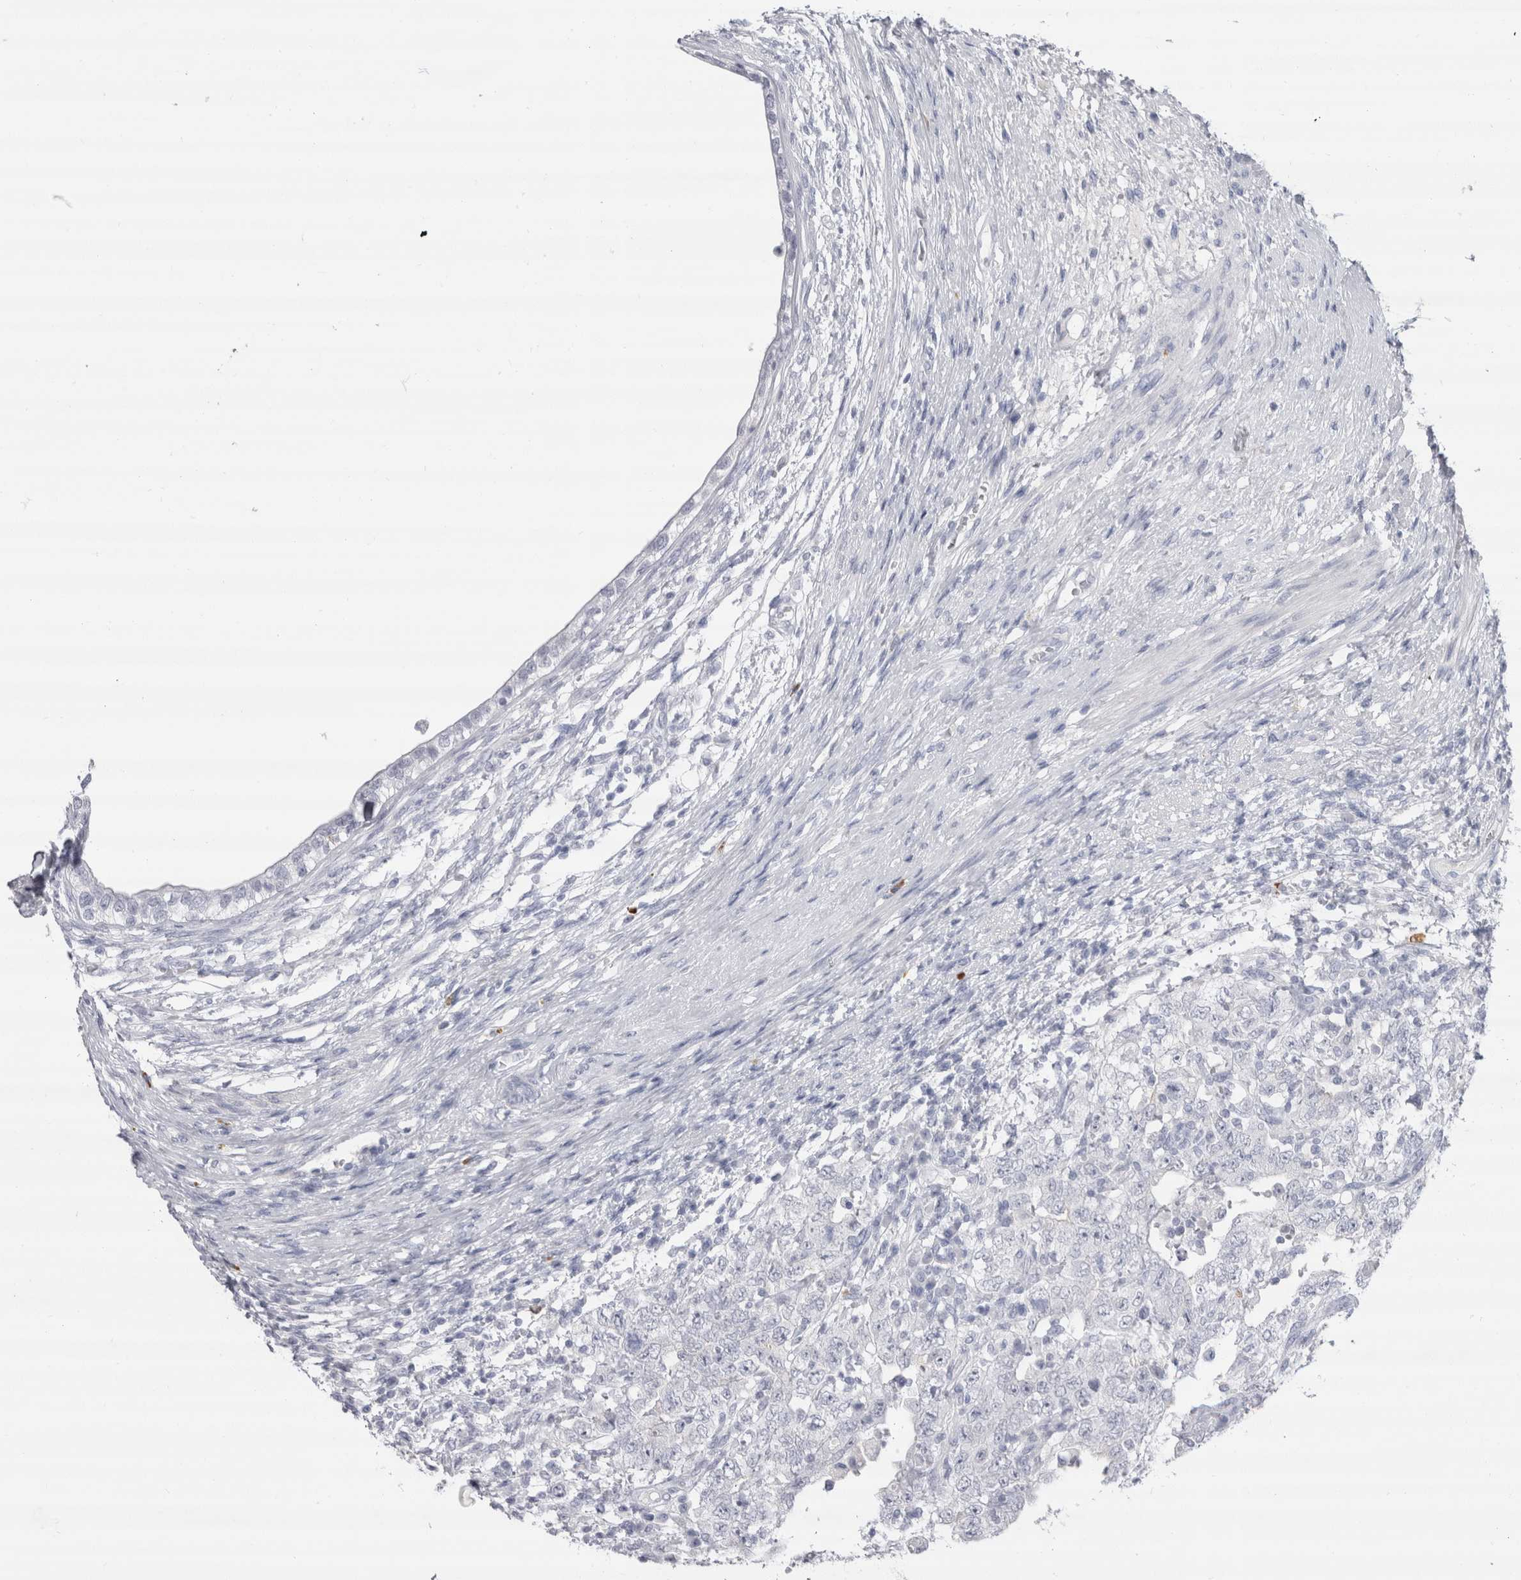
{"staining": {"intensity": "negative", "quantity": "none", "location": "none"}, "tissue": "testis cancer", "cell_type": "Tumor cells", "image_type": "cancer", "snomed": [{"axis": "morphology", "description": "Carcinoma, Embryonal, NOS"}, {"axis": "topography", "description": "Testis"}], "caption": "Tumor cells show no significant staining in embryonal carcinoma (testis). (DAB (3,3'-diaminobenzidine) IHC, high magnification).", "gene": "CDH17", "patient": {"sex": "male", "age": 26}}